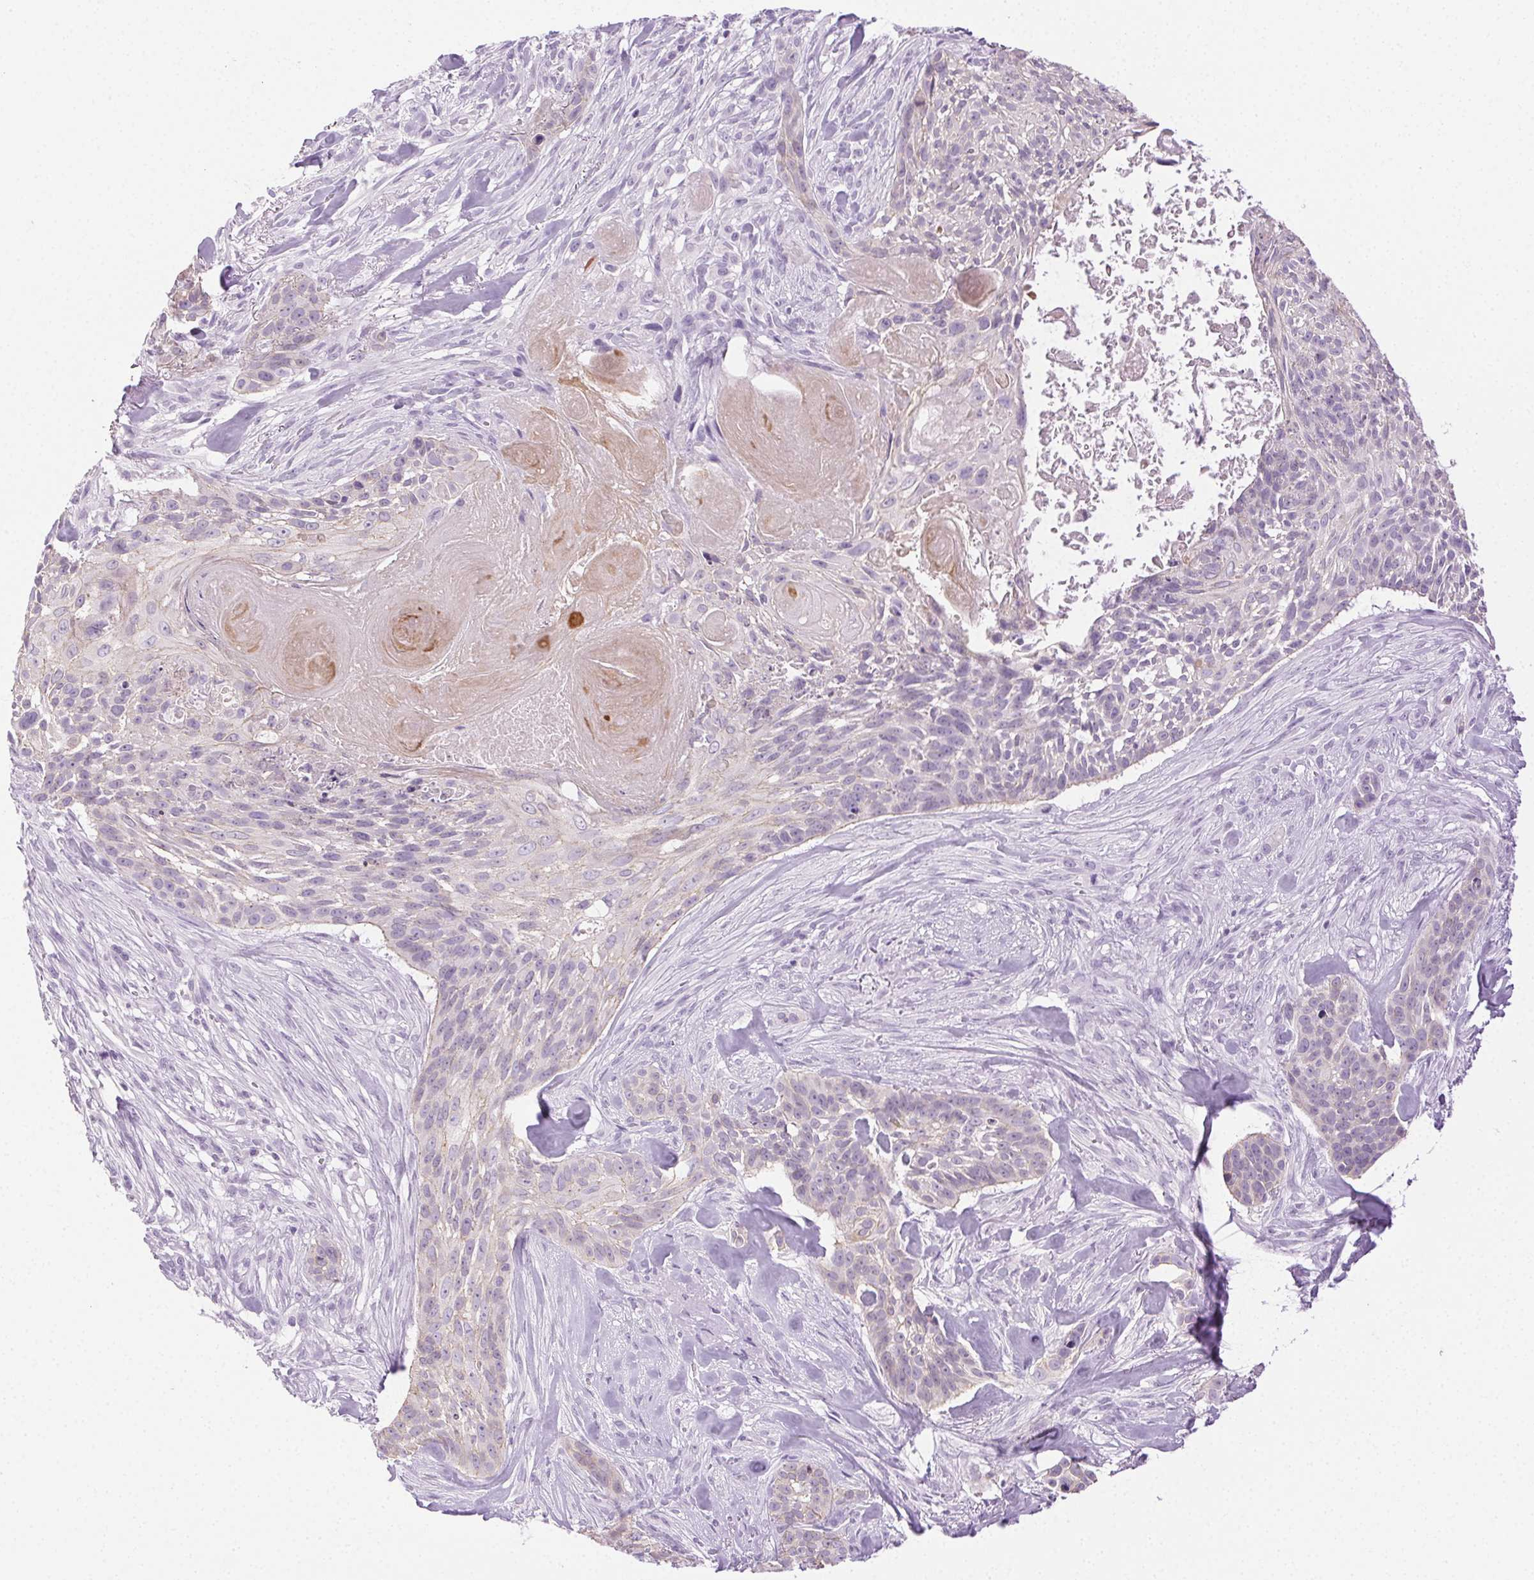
{"staining": {"intensity": "negative", "quantity": "none", "location": "none"}, "tissue": "skin cancer", "cell_type": "Tumor cells", "image_type": "cancer", "snomed": [{"axis": "morphology", "description": "Basal cell carcinoma"}, {"axis": "topography", "description": "Skin"}], "caption": "The image demonstrates no staining of tumor cells in skin basal cell carcinoma.", "gene": "CLDN10", "patient": {"sex": "male", "age": 87}}